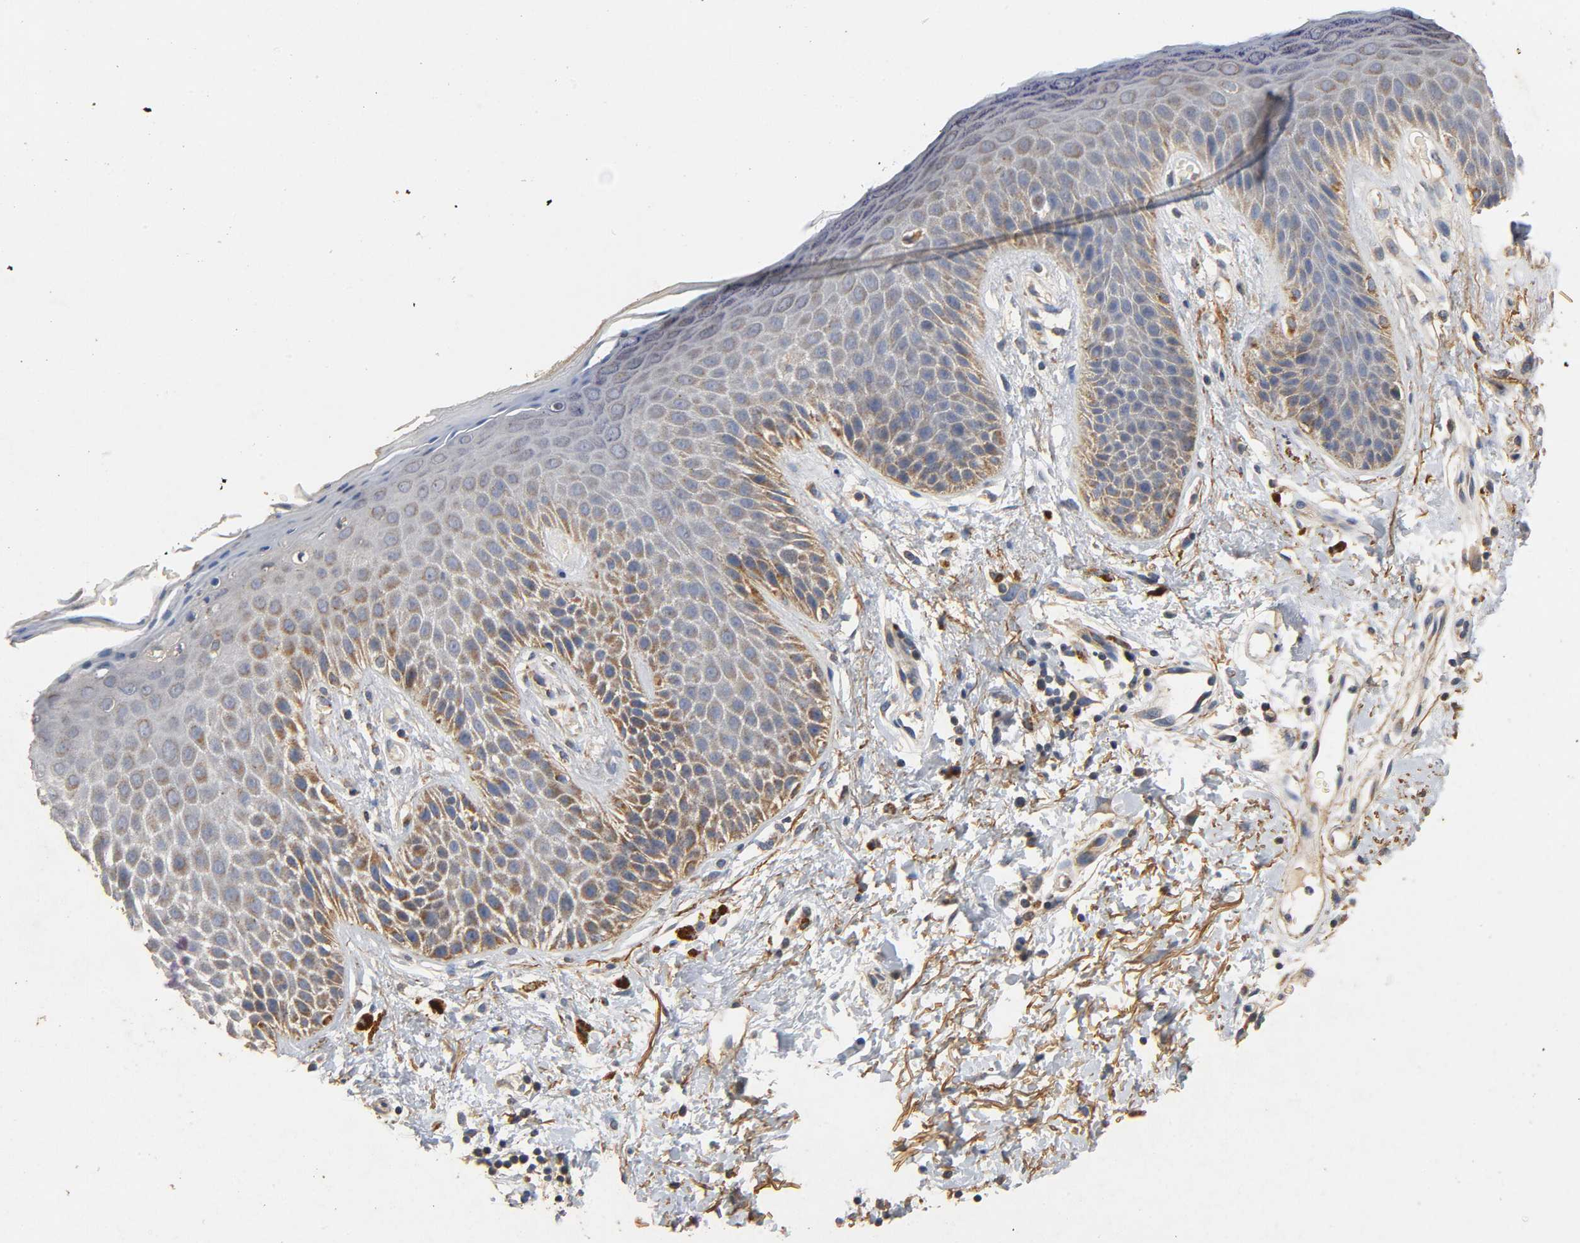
{"staining": {"intensity": "moderate", "quantity": "25%-75%", "location": "cytoplasmic/membranous"}, "tissue": "skin", "cell_type": "Epidermal cells", "image_type": "normal", "snomed": [{"axis": "morphology", "description": "Normal tissue, NOS"}, {"axis": "topography", "description": "Anal"}], "caption": "Immunohistochemistry staining of benign skin, which reveals medium levels of moderate cytoplasmic/membranous expression in about 25%-75% of epidermal cells indicating moderate cytoplasmic/membranous protein positivity. The staining was performed using DAB (brown) for protein detection and nuclei were counterstained in hematoxylin (blue).", "gene": "NDUFS3", "patient": {"sex": "female", "age": 46}}